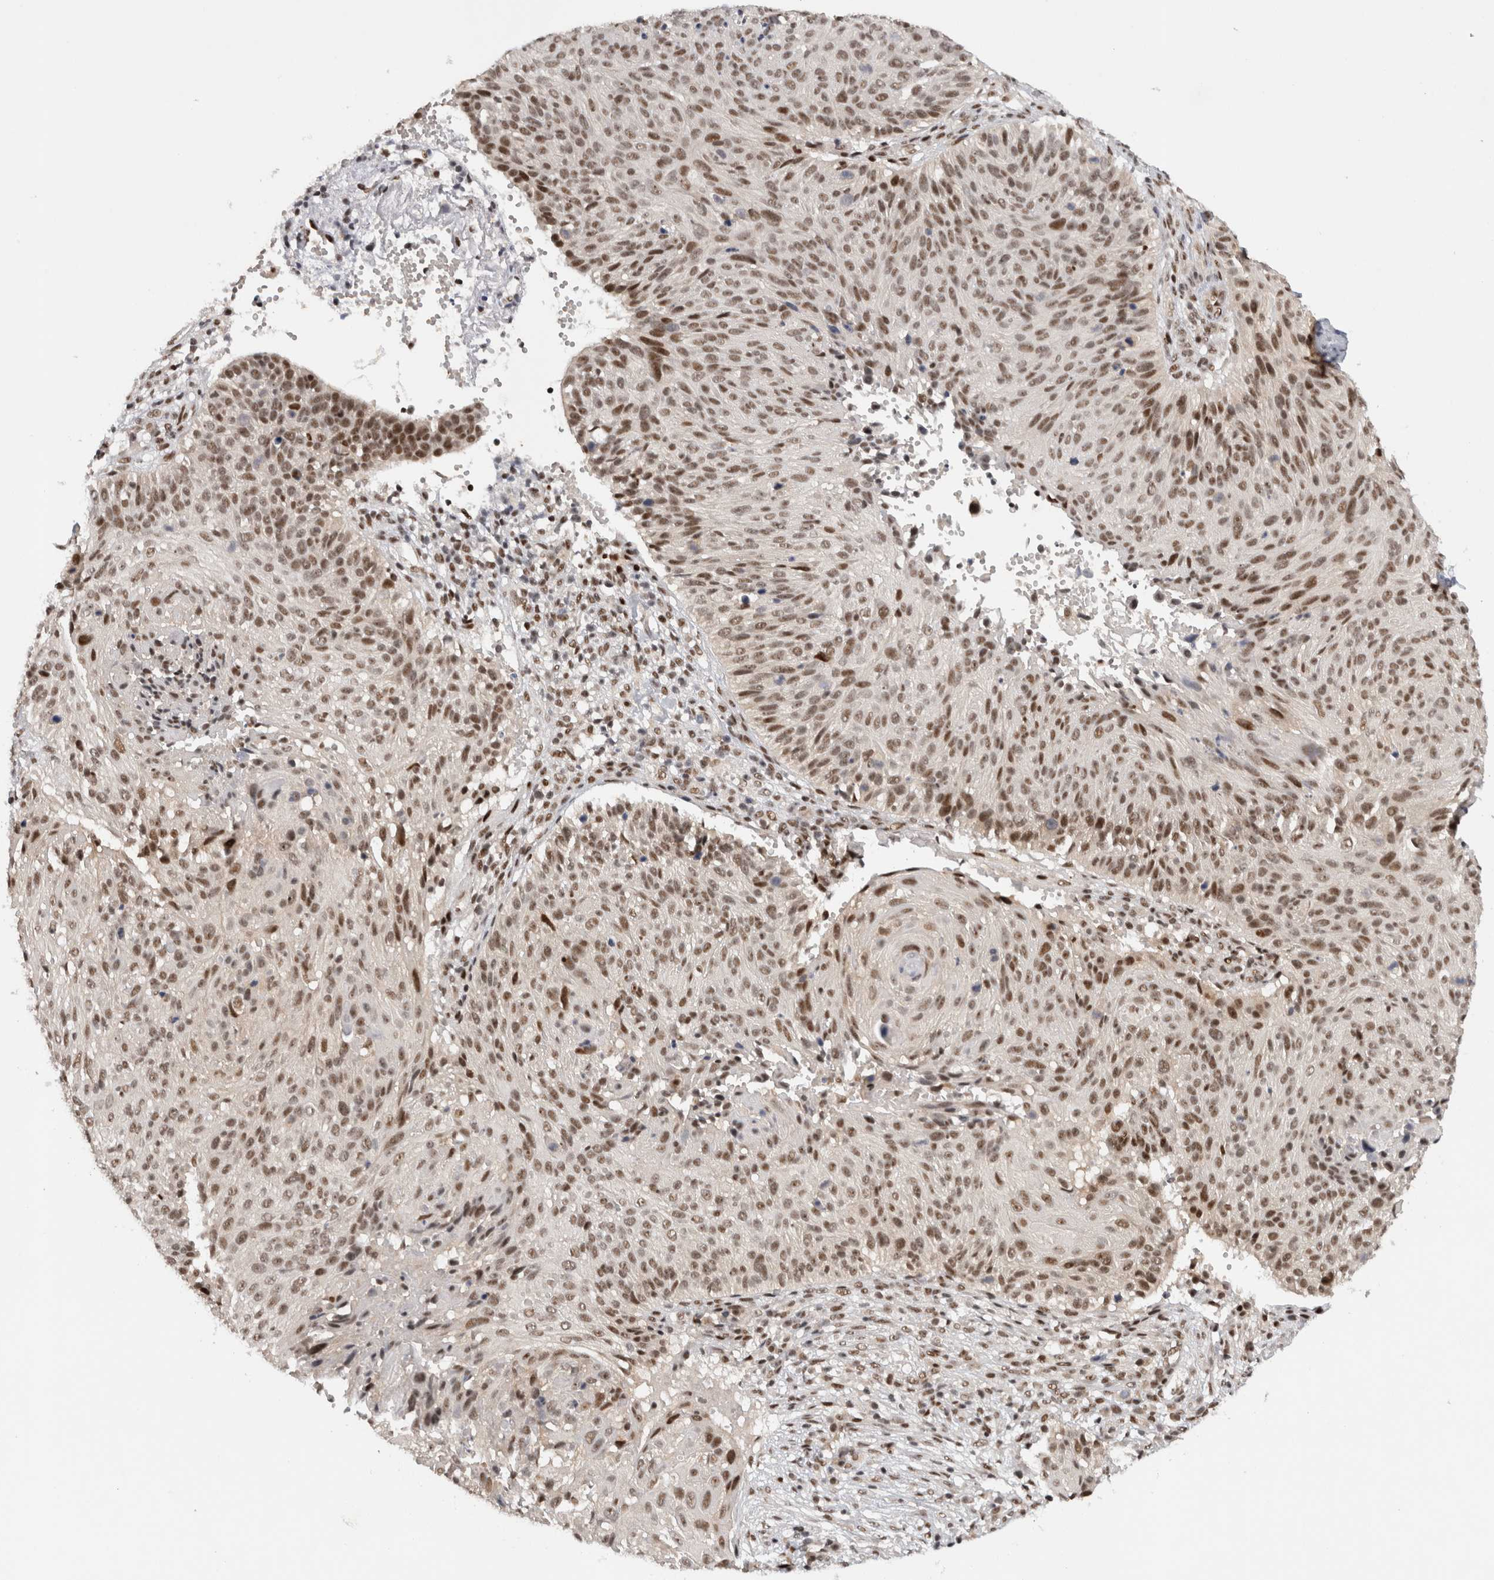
{"staining": {"intensity": "moderate", "quantity": ">75%", "location": "nuclear"}, "tissue": "cervical cancer", "cell_type": "Tumor cells", "image_type": "cancer", "snomed": [{"axis": "morphology", "description": "Squamous cell carcinoma, NOS"}, {"axis": "topography", "description": "Cervix"}], "caption": "Immunohistochemistry (IHC) of human squamous cell carcinoma (cervical) reveals medium levels of moderate nuclear staining in approximately >75% of tumor cells.", "gene": "HESX1", "patient": {"sex": "female", "age": 74}}